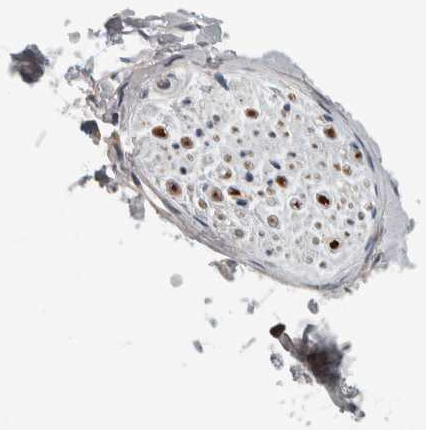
{"staining": {"intensity": "negative", "quantity": "none", "location": "none"}, "tissue": "adipose tissue", "cell_type": "Adipocytes", "image_type": "normal", "snomed": [{"axis": "morphology", "description": "Normal tissue, NOS"}, {"axis": "topography", "description": "Cartilage tissue"}, {"axis": "topography", "description": "Bronchus"}], "caption": "The image displays no significant expression in adipocytes of adipose tissue.", "gene": "KCNJ3", "patient": {"sex": "female", "age": 73}}